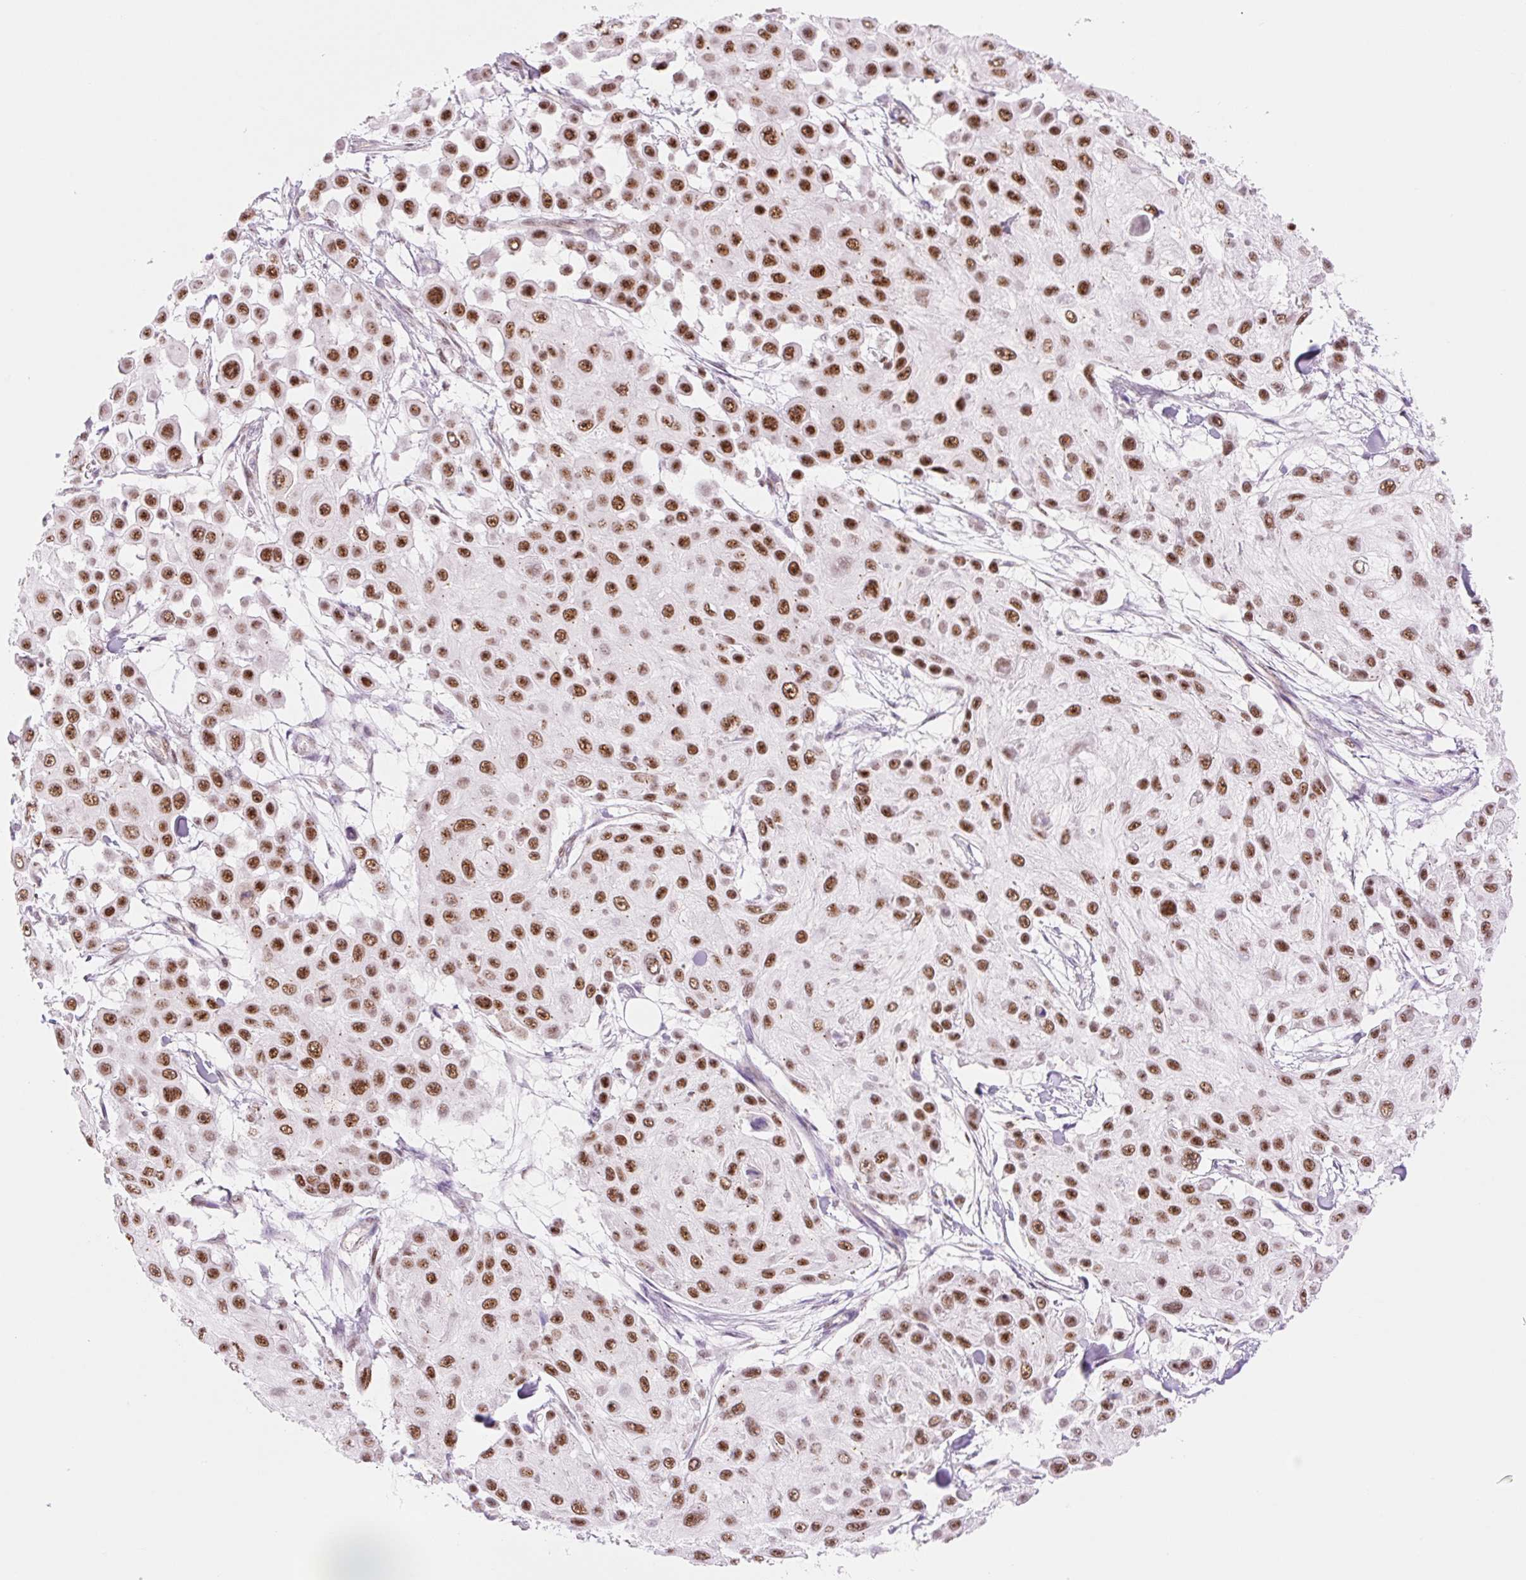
{"staining": {"intensity": "strong", "quantity": ">75%", "location": "nuclear"}, "tissue": "skin cancer", "cell_type": "Tumor cells", "image_type": "cancer", "snomed": [{"axis": "morphology", "description": "Squamous cell carcinoma, NOS"}, {"axis": "topography", "description": "Skin"}], "caption": "Human skin squamous cell carcinoma stained with a protein marker reveals strong staining in tumor cells.", "gene": "PRDM11", "patient": {"sex": "male", "age": 67}}